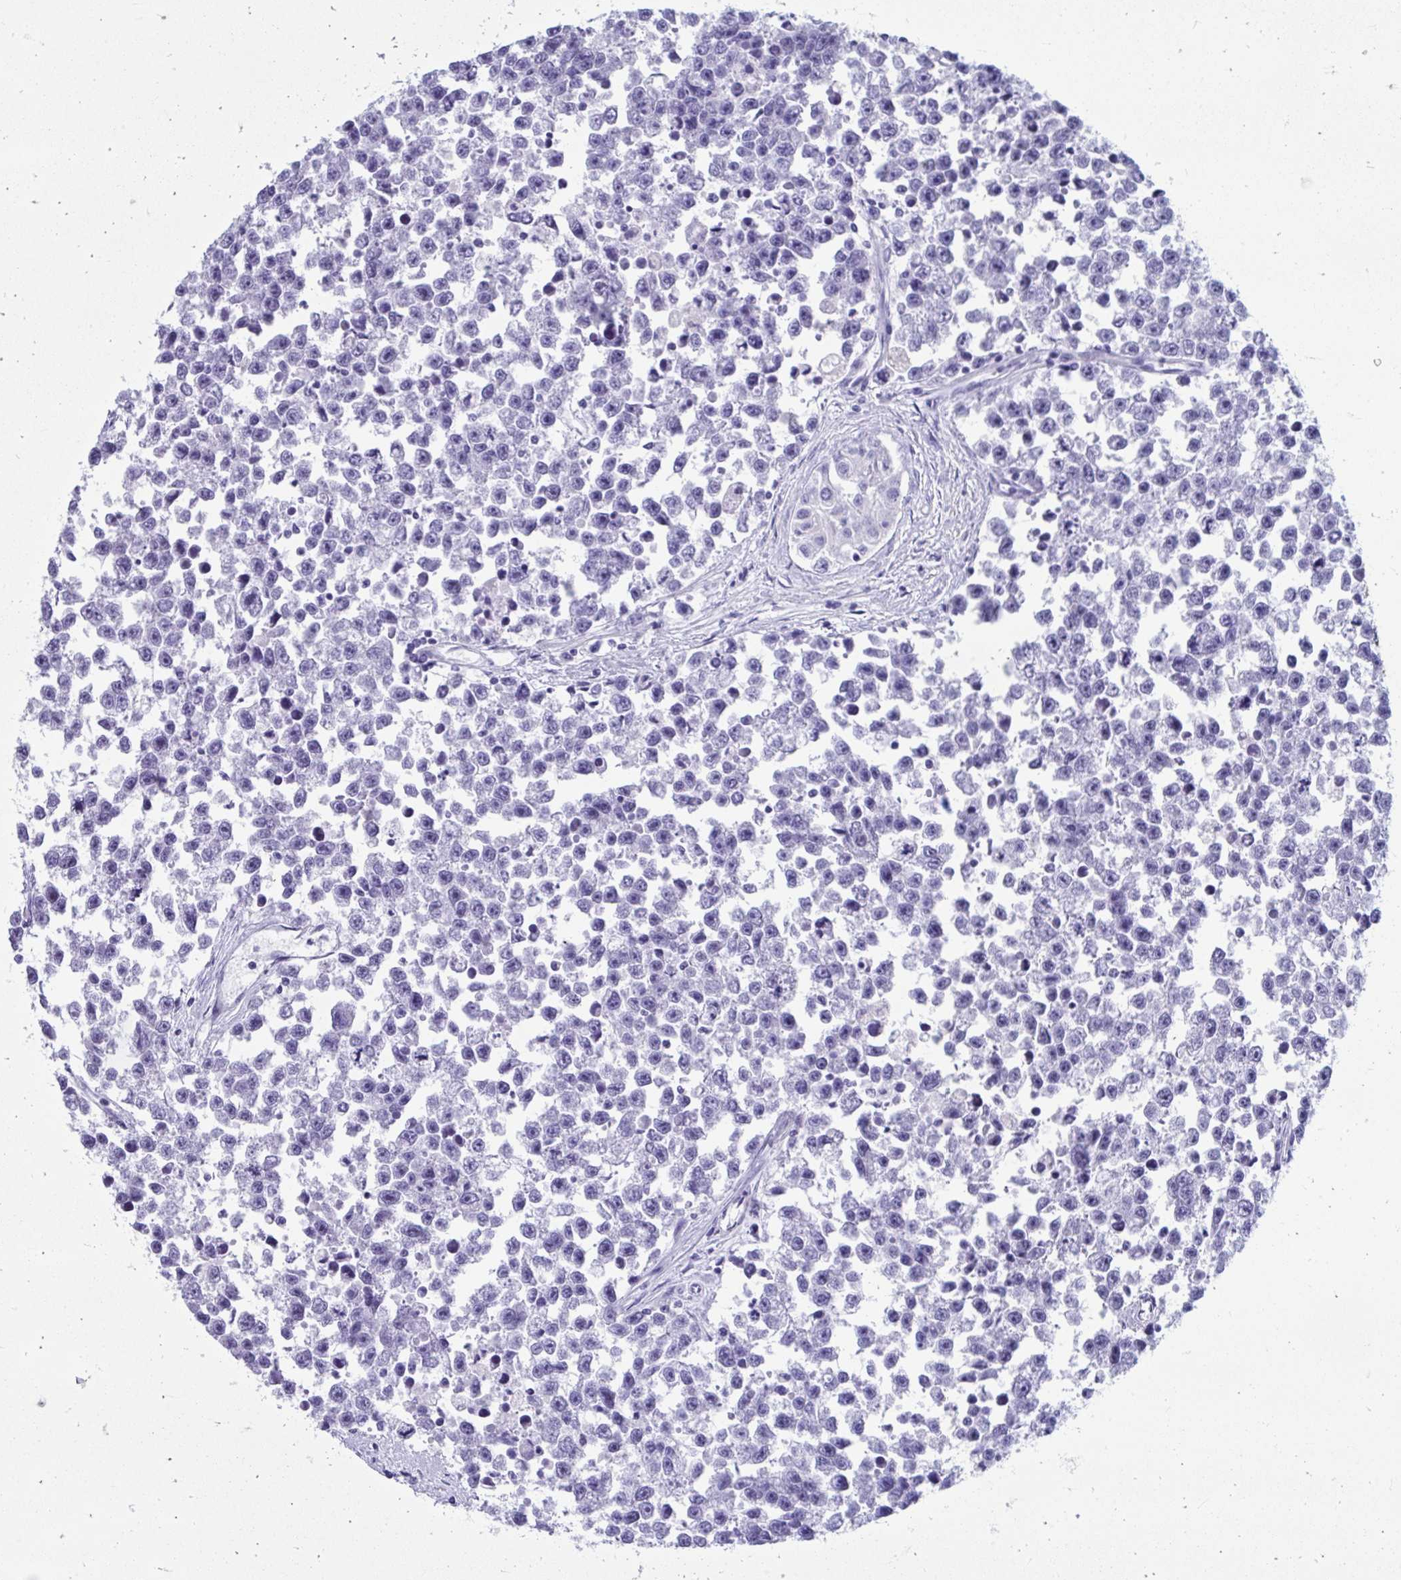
{"staining": {"intensity": "negative", "quantity": "none", "location": "none"}, "tissue": "testis cancer", "cell_type": "Tumor cells", "image_type": "cancer", "snomed": [{"axis": "morphology", "description": "Seminoma, NOS"}, {"axis": "topography", "description": "Testis"}], "caption": "Image shows no protein expression in tumor cells of testis cancer tissue.", "gene": "SMIM9", "patient": {"sex": "male", "age": 26}}